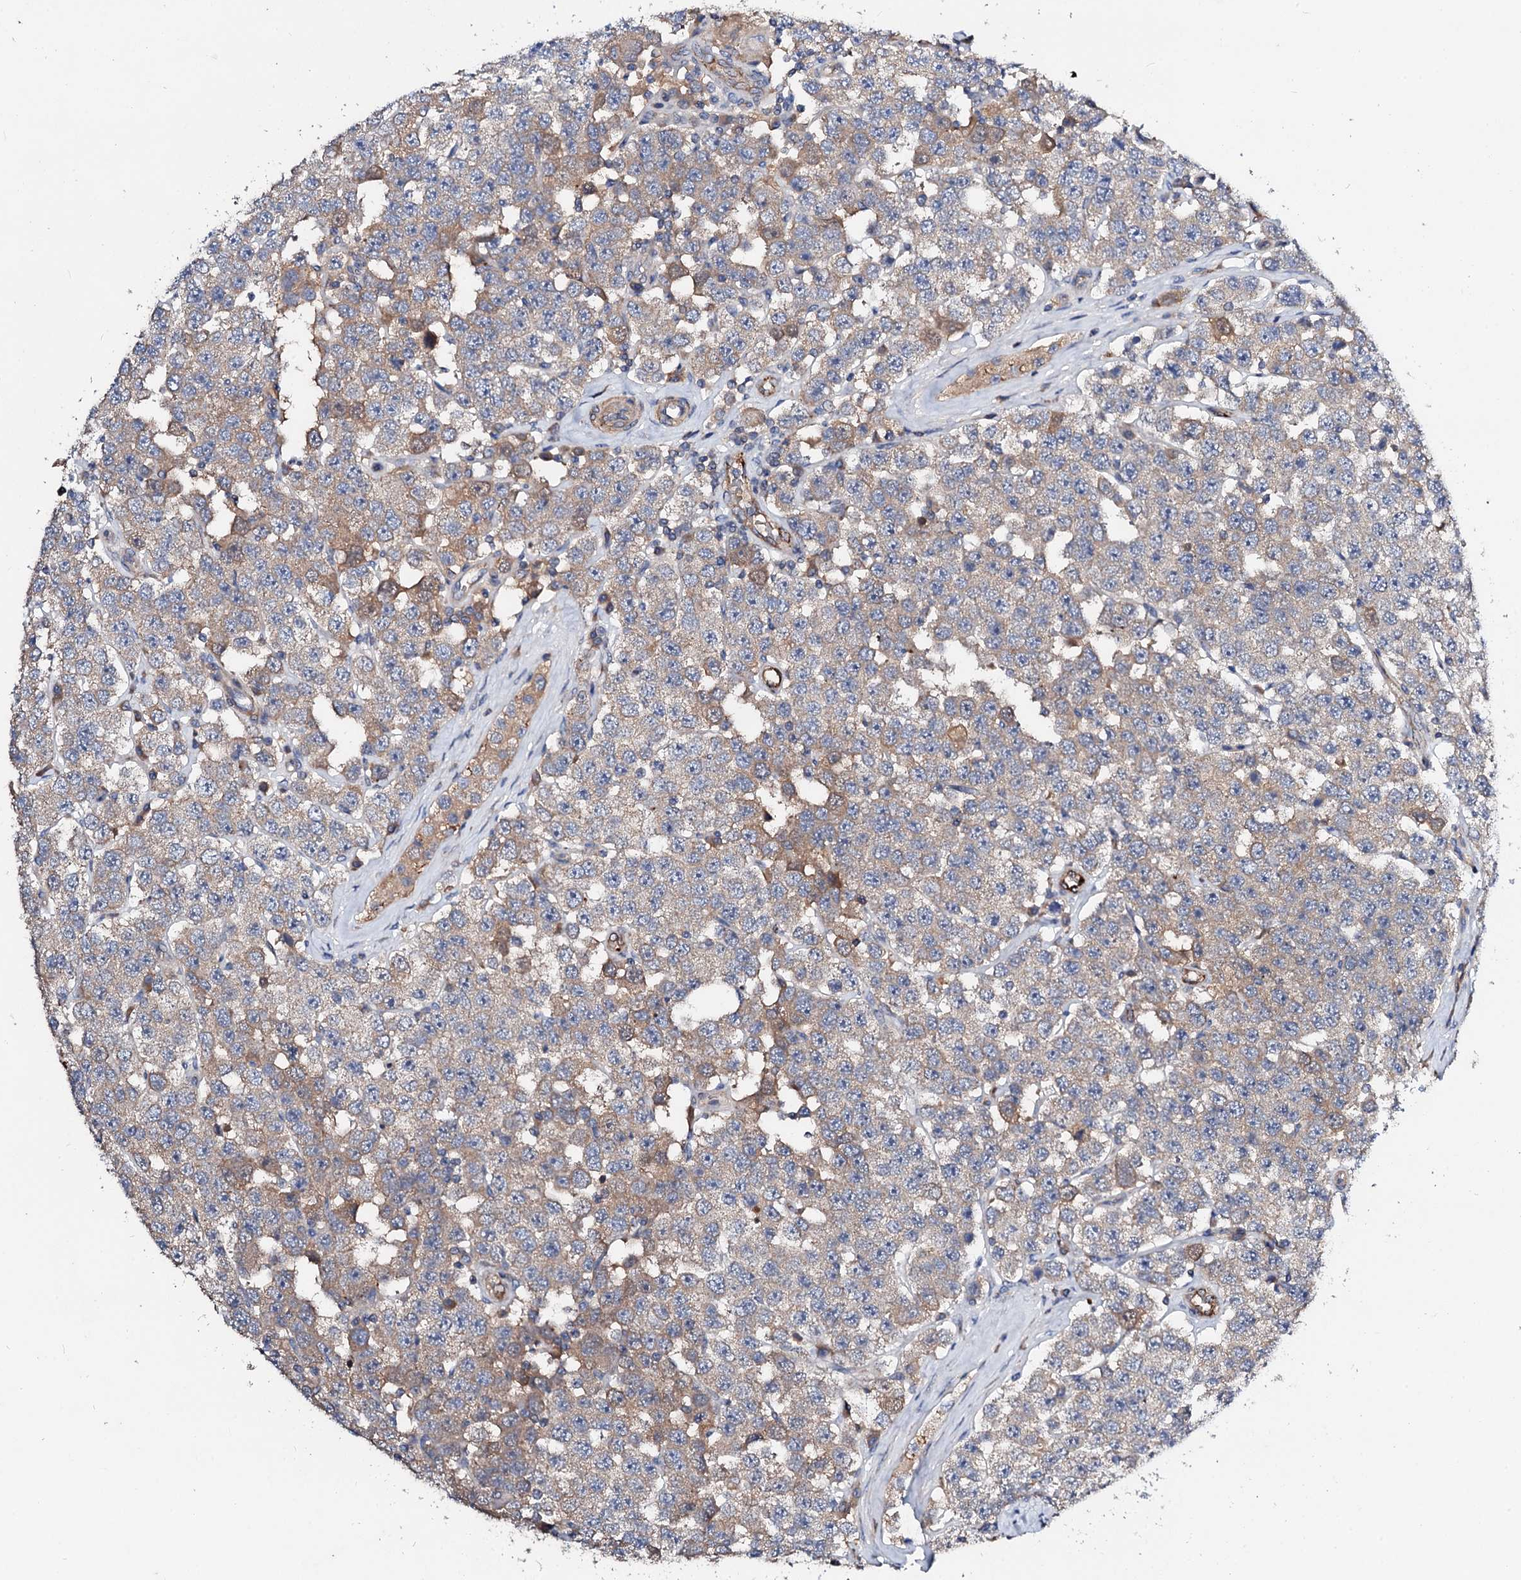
{"staining": {"intensity": "moderate", "quantity": "<25%", "location": "cytoplasmic/membranous"}, "tissue": "testis cancer", "cell_type": "Tumor cells", "image_type": "cancer", "snomed": [{"axis": "morphology", "description": "Seminoma, NOS"}, {"axis": "topography", "description": "Testis"}], "caption": "The immunohistochemical stain labels moderate cytoplasmic/membranous positivity in tumor cells of testis seminoma tissue.", "gene": "FIBIN", "patient": {"sex": "male", "age": 28}}